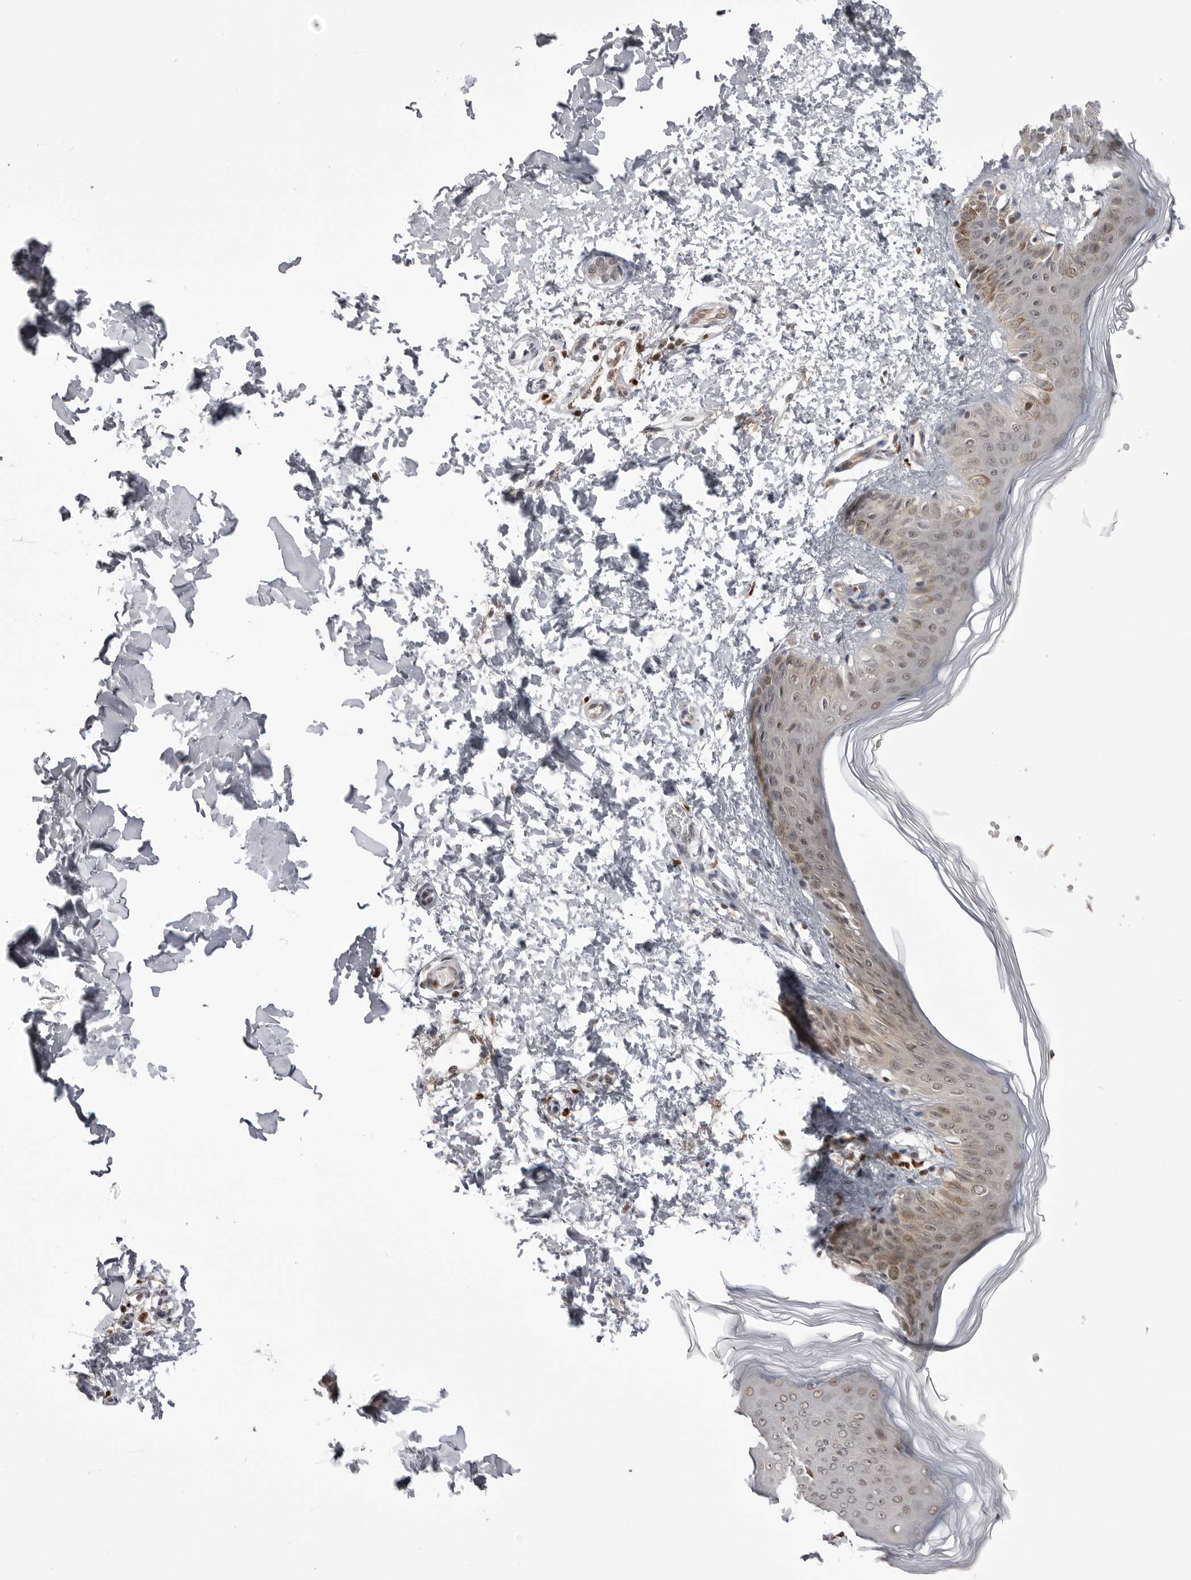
{"staining": {"intensity": "negative", "quantity": "none", "location": "none"}, "tissue": "skin", "cell_type": "Fibroblasts", "image_type": "normal", "snomed": [{"axis": "morphology", "description": "Normal tissue, NOS"}, {"axis": "morphology", "description": "Neoplasm, benign, NOS"}, {"axis": "topography", "description": "Skin"}, {"axis": "topography", "description": "Soft tissue"}], "caption": "Human skin stained for a protein using immunohistochemistry (IHC) demonstrates no expression in fibroblasts.", "gene": "PTK2B", "patient": {"sex": "male", "age": 26}}